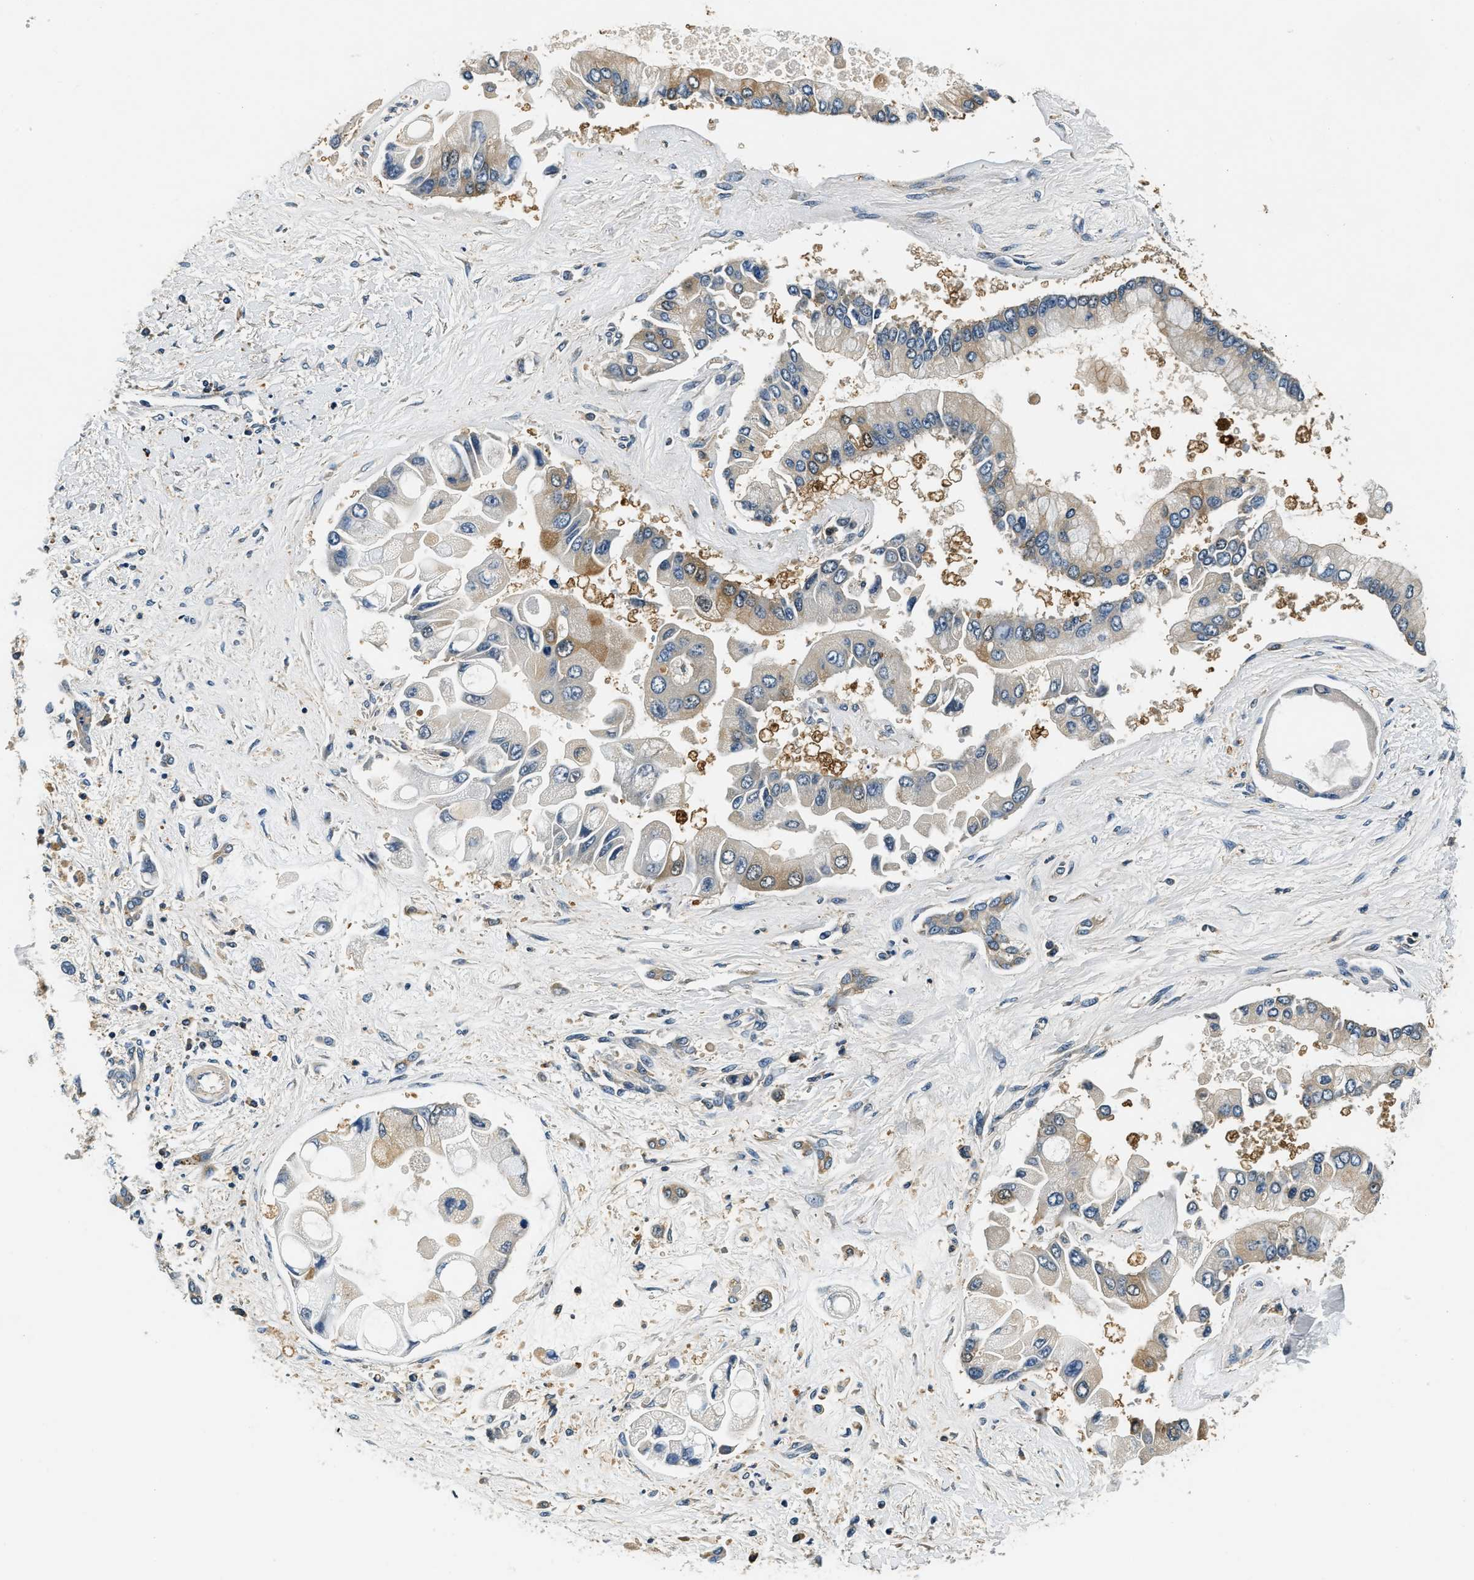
{"staining": {"intensity": "moderate", "quantity": "<25%", "location": "cytoplasmic/membranous"}, "tissue": "liver cancer", "cell_type": "Tumor cells", "image_type": "cancer", "snomed": [{"axis": "morphology", "description": "Cholangiocarcinoma"}, {"axis": "topography", "description": "Liver"}], "caption": "Liver cancer stained with DAB (3,3'-diaminobenzidine) IHC reveals low levels of moderate cytoplasmic/membranous positivity in about <25% of tumor cells.", "gene": "RESF1", "patient": {"sex": "male", "age": 50}}